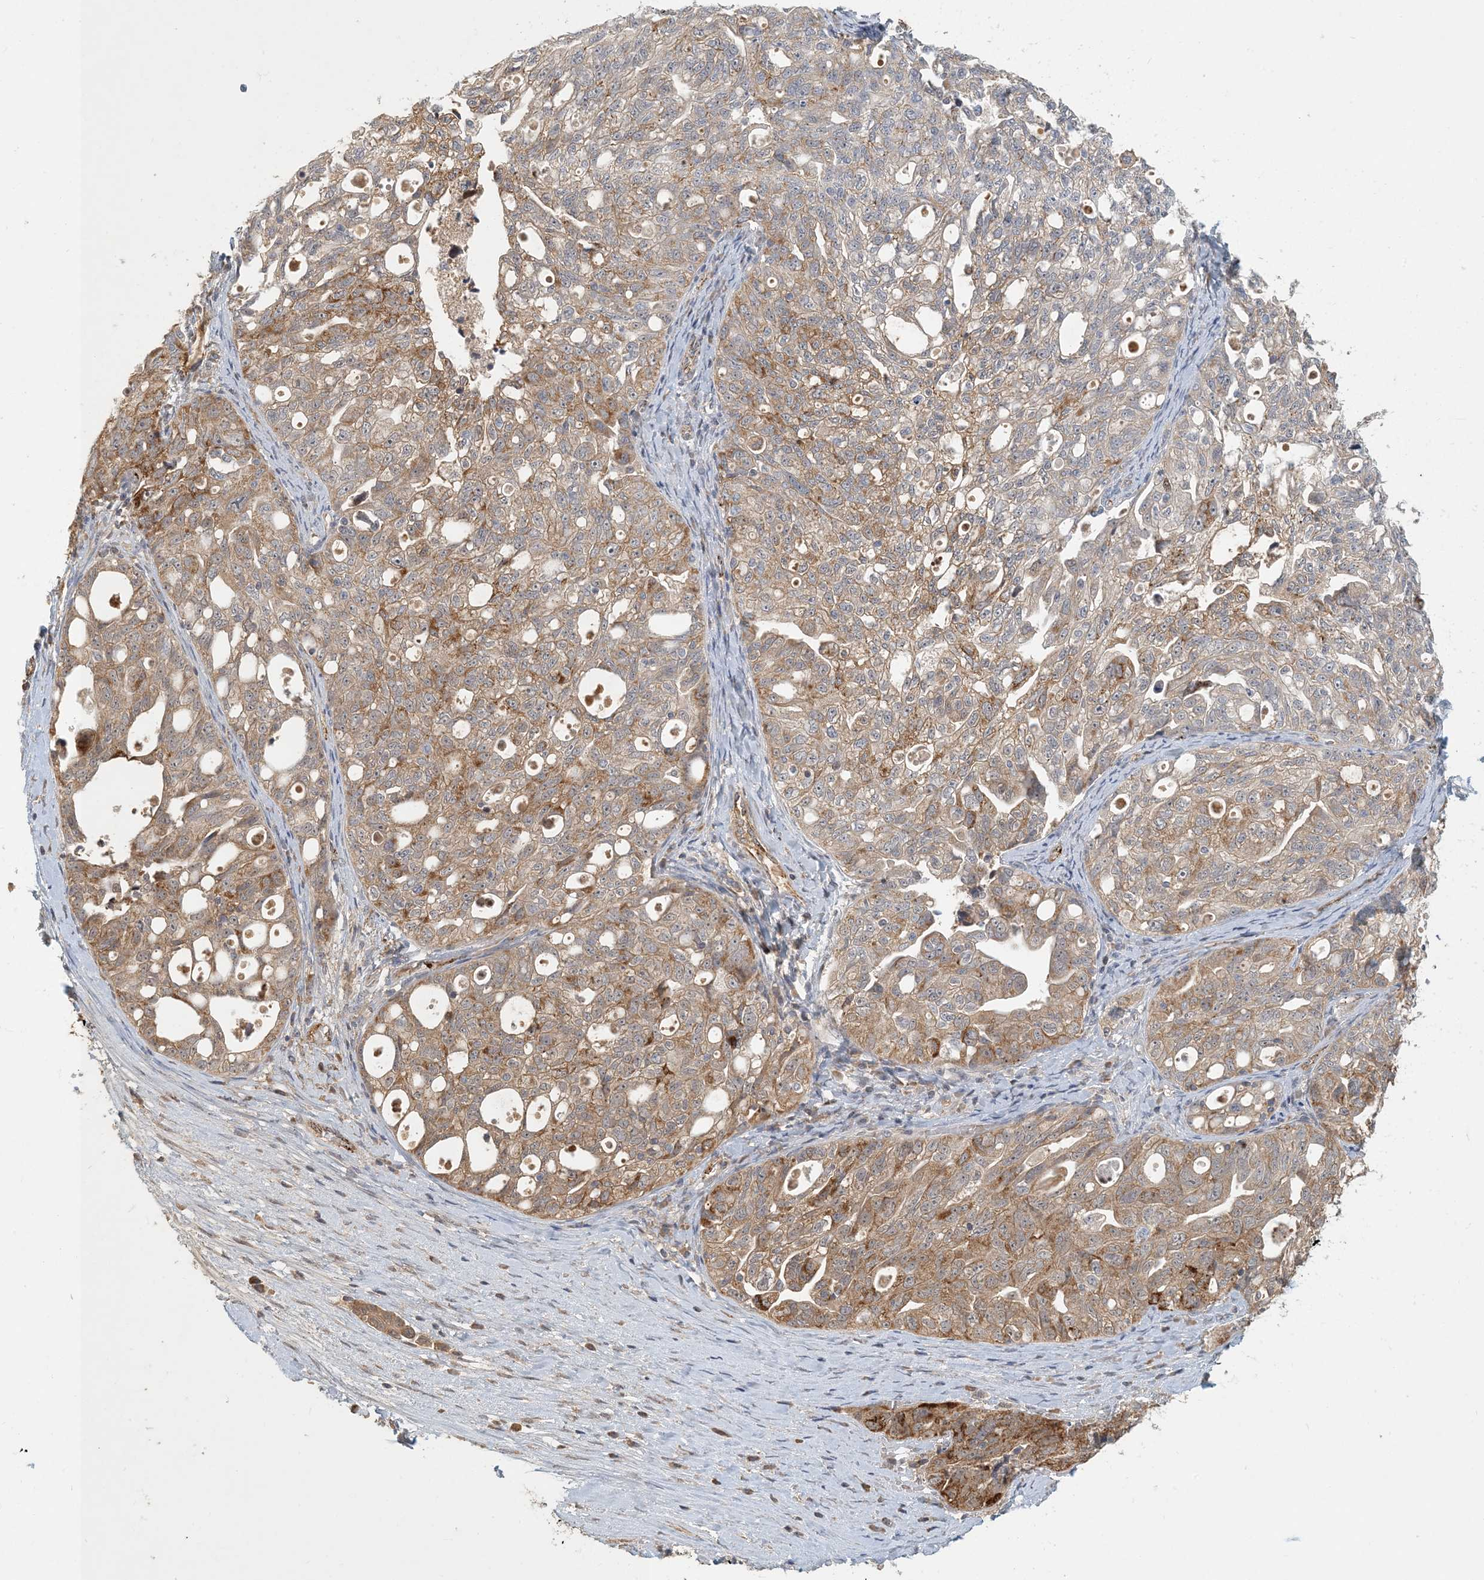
{"staining": {"intensity": "moderate", "quantity": ">75%", "location": "cytoplasmic/membranous"}, "tissue": "ovarian cancer", "cell_type": "Tumor cells", "image_type": "cancer", "snomed": [{"axis": "morphology", "description": "Carcinoma, NOS"}, {"axis": "morphology", "description": "Cystadenocarcinoma, serous, NOS"}, {"axis": "topography", "description": "Ovary"}], "caption": "Immunohistochemical staining of human carcinoma (ovarian) displays medium levels of moderate cytoplasmic/membranous positivity in about >75% of tumor cells.", "gene": "ZBTB3", "patient": {"sex": "female", "age": 69}}